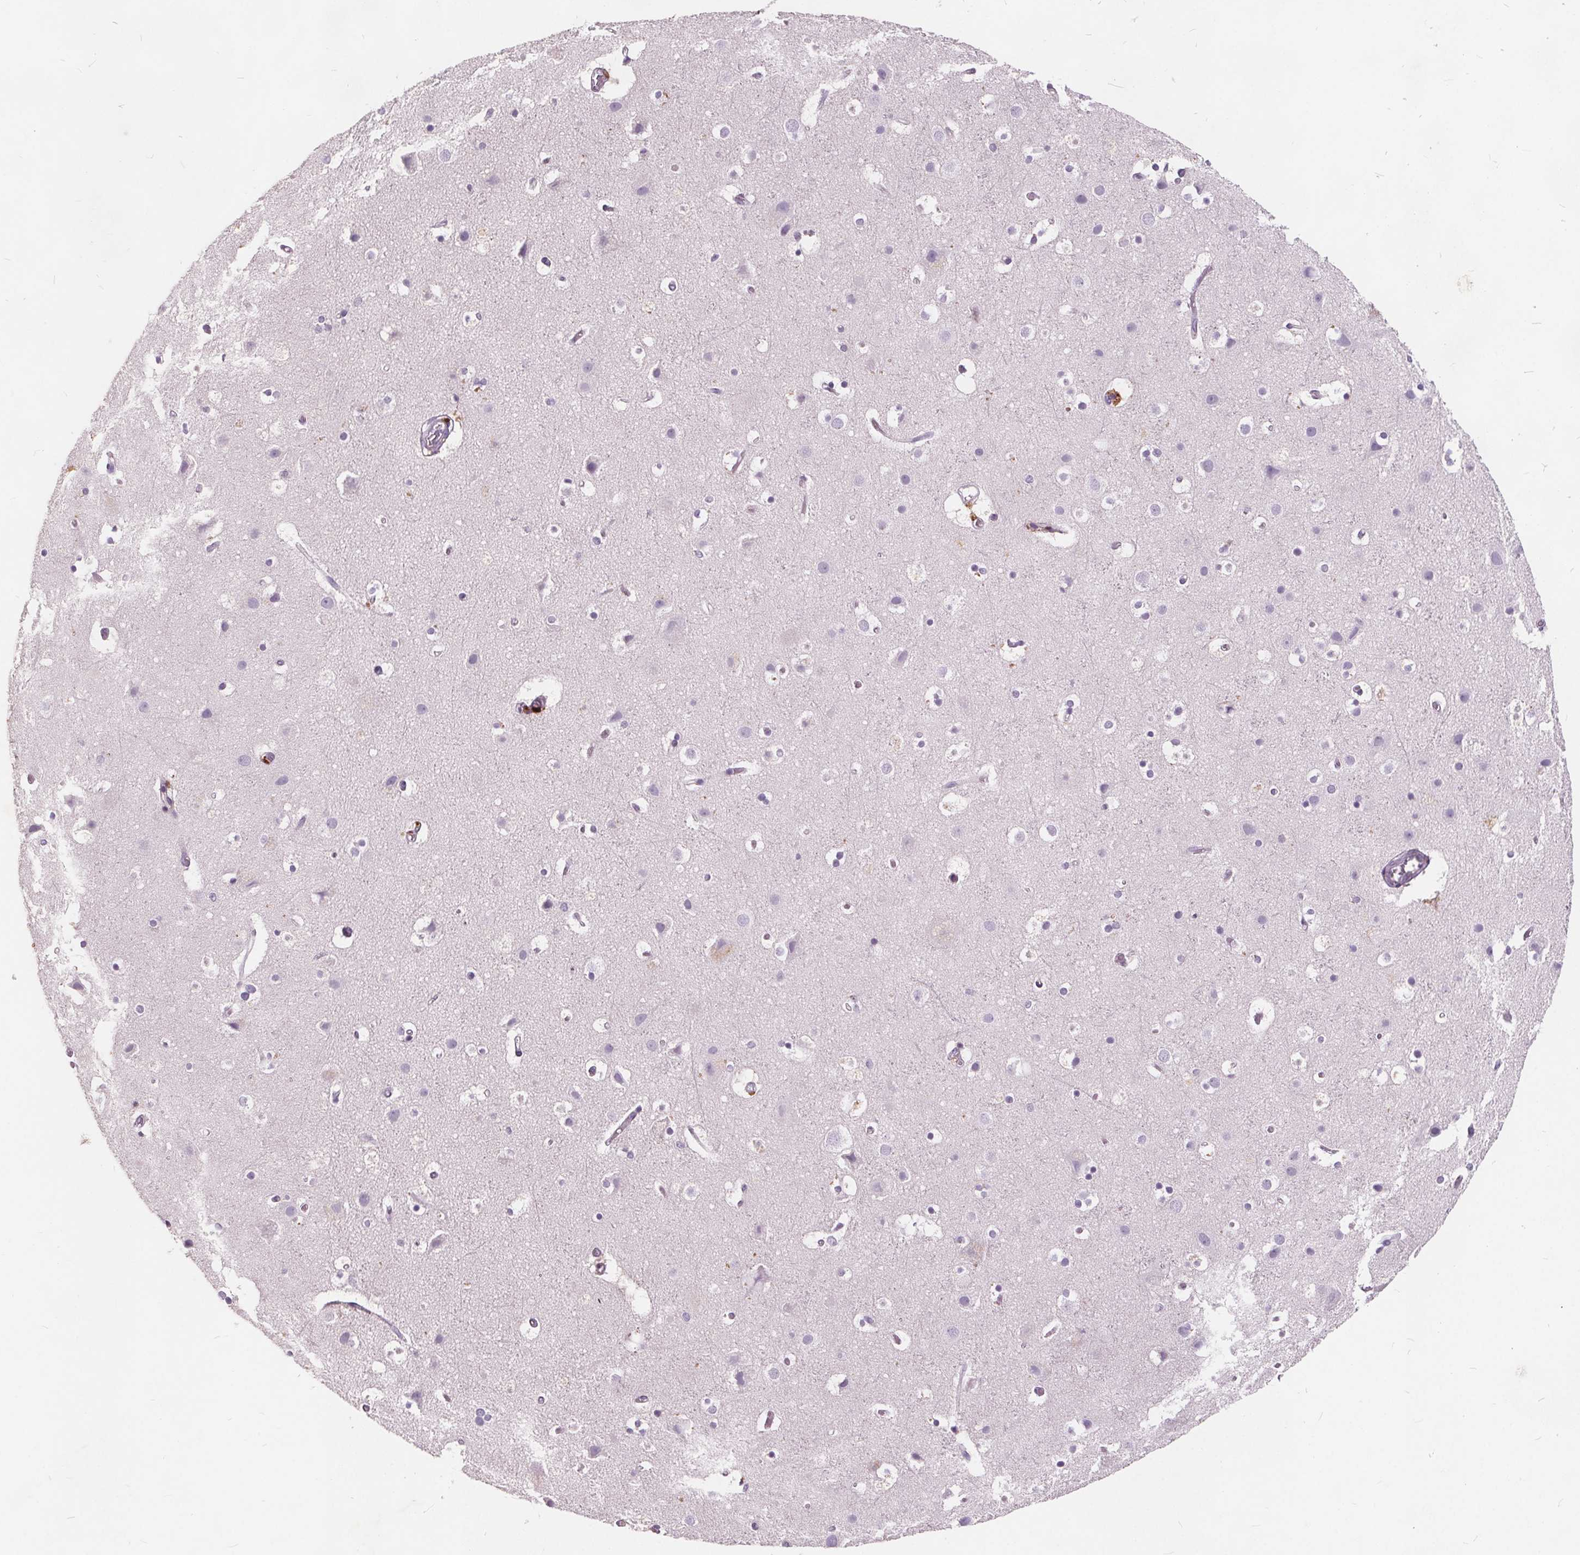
{"staining": {"intensity": "negative", "quantity": "none", "location": "none"}, "tissue": "cerebral cortex", "cell_type": "Endothelial cells", "image_type": "normal", "snomed": [{"axis": "morphology", "description": "Normal tissue, NOS"}, {"axis": "topography", "description": "Cerebral cortex"}], "caption": "The immunohistochemistry image has no significant positivity in endothelial cells of cerebral cortex. The staining is performed using DAB brown chromogen with nuclei counter-stained in using hematoxylin.", "gene": "PLA2G2E", "patient": {"sex": "female", "age": 52}}